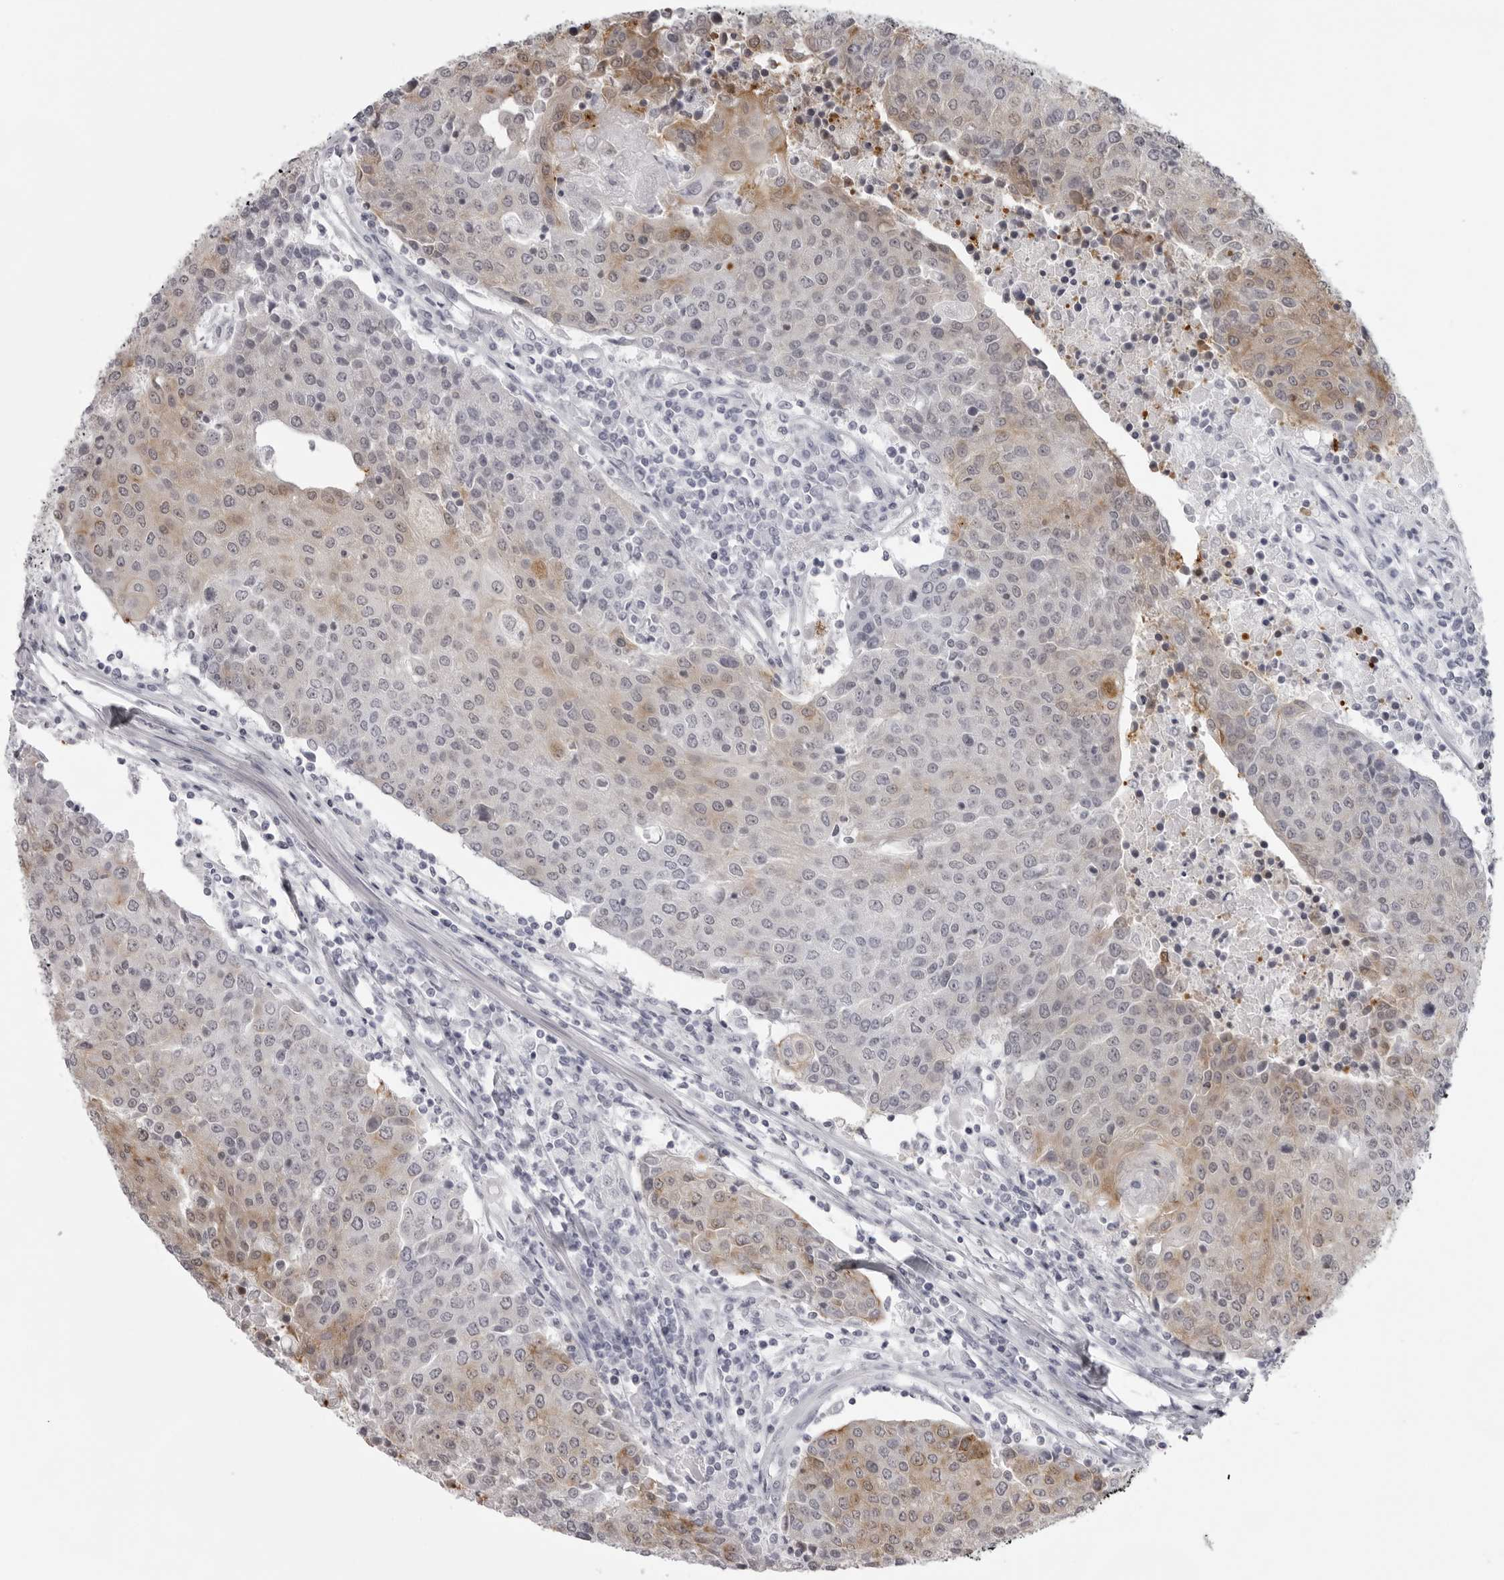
{"staining": {"intensity": "moderate", "quantity": "25%-75%", "location": "cytoplasmic/membranous"}, "tissue": "urothelial cancer", "cell_type": "Tumor cells", "image_type": "cancer", "snomed": [{"axis": "morphology", "description": "Urothelial carcinoma, High grade"}, {"axis": "topography", "description": "Urinary bladder"}], "caption": "A photomicrograph of human high-grade urothelial carcinoma stained for a protein demonstrates moderate cytoplasmic/membranous brown staining in tumor cells.", "gene": "NUDT18", "patient": {"sex": "female", "age": 85}}